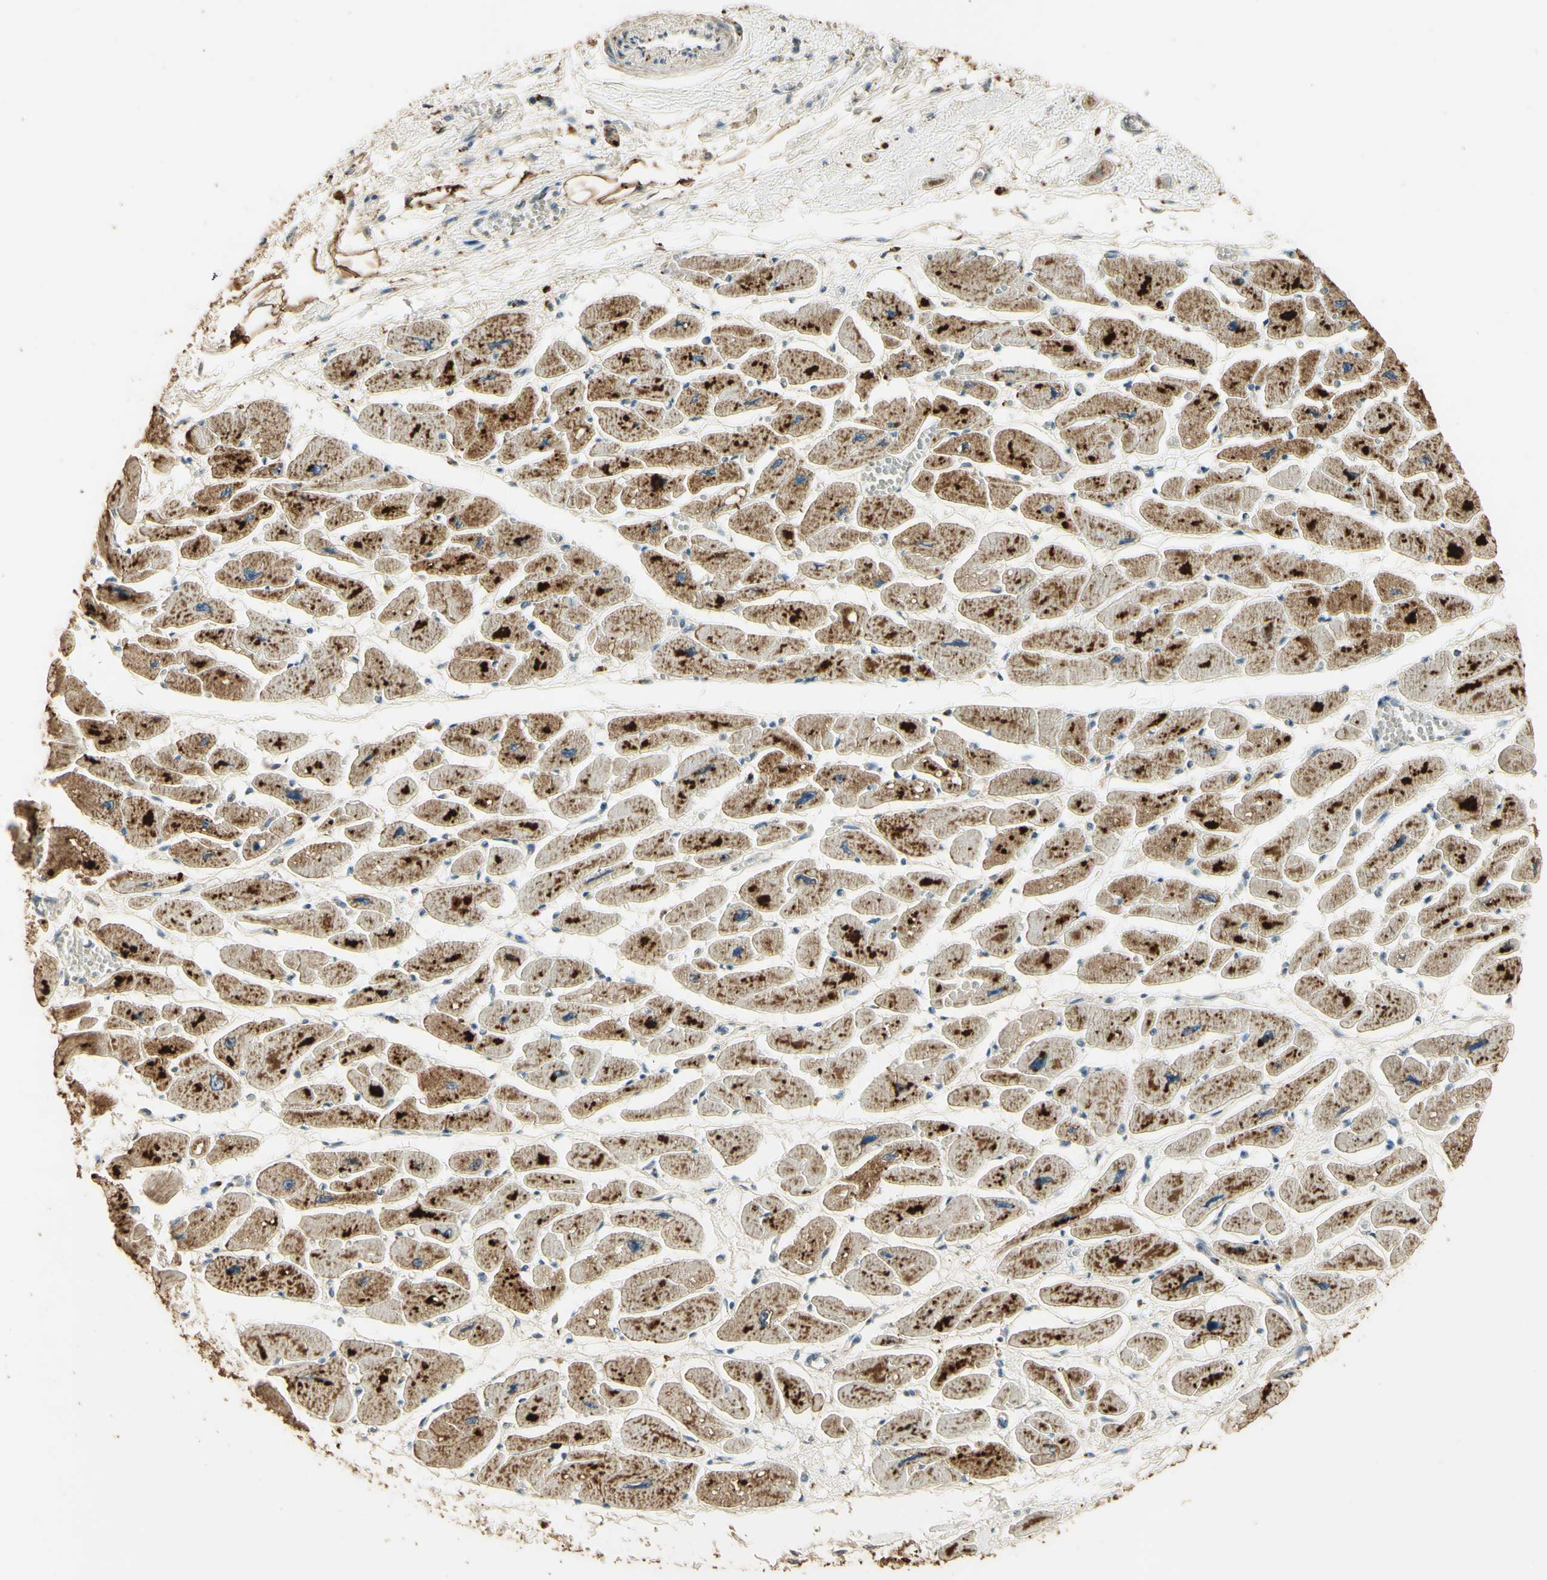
{"staining": {"intensity": "strong", "quantity": ">75%", "location": "cytoplasmic/membranous"}, "tissue": "heart muscle", "cell_type": "Cardiomyocytes", "image_type": "normal", "snomed": [{"axis": "morphology", "description": "Normal tissue, NOS"}, {"axis": "topography", "description": "Heart"}], "caption": "Immunohistochemical staining of normal heart muscle displays >75% levels of strong cytoplasmic/membranous protein staining in approximately >75% of cardiomyocytes. The protein is shown in brown color, while the nuclei are stained blue.", "gene": "ARHGEF17", "patient": {"sex": "female", "age": 54}}